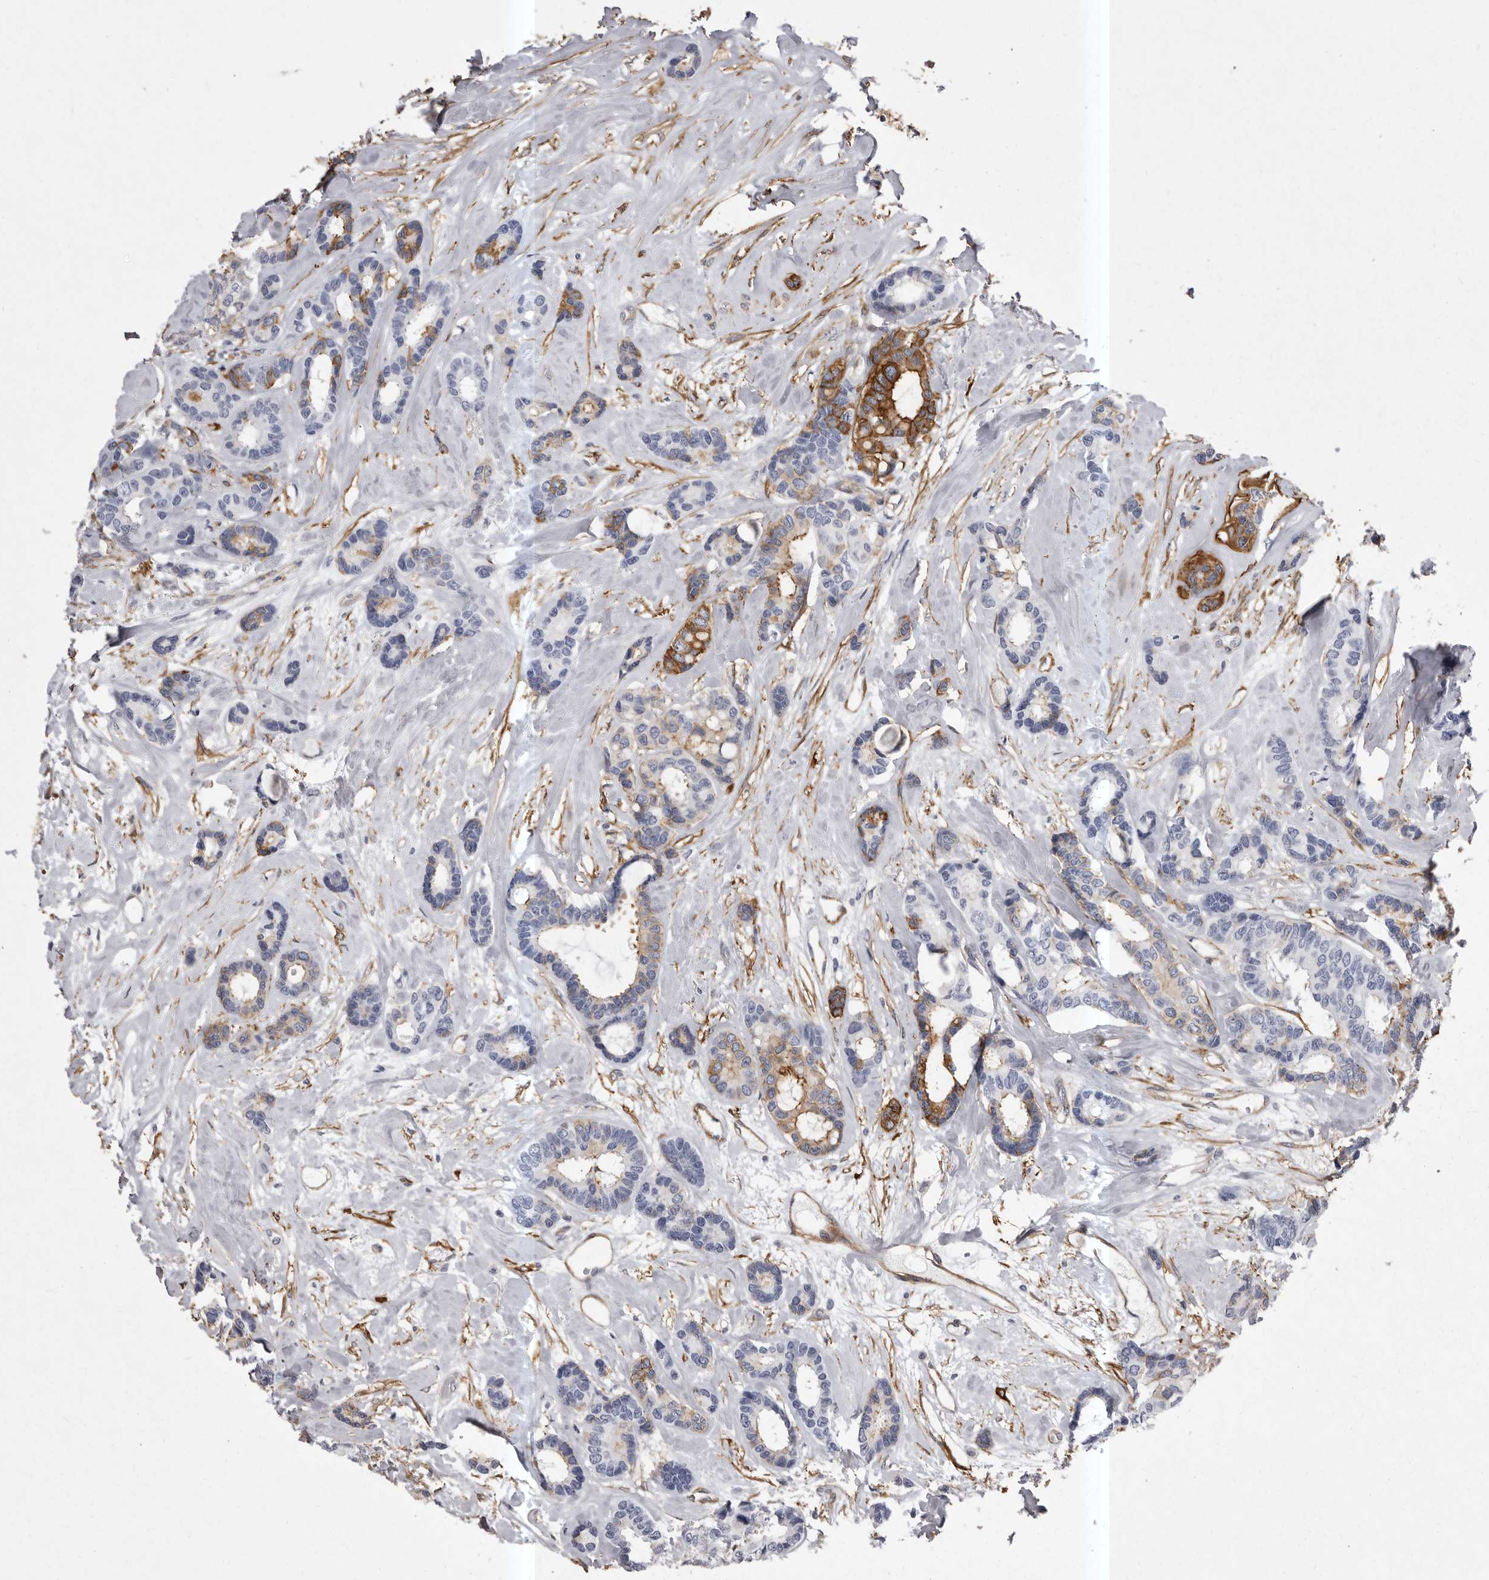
{"staining": {"intensity": "moderate", "quantity": "25%-75%", "location": "cytoplasmic/membranous"}, "tissue": "breast cancer", "cell_type": "Tumor cells", "image_type": "cancer", "snomed": [{"axis": "morphology", "description": "Duct carcinoma"}, {"axis": "topography", "description": "Breast"}], "caption": "Protein expression analysis of human breast cancer (invasive ductal carcinoma) reveals moderate cytoplasmic/membranous expression in about 25%-75% of tumor cells.", "gene": "ENAH", "patient": {"sex": "female", "age": 87}}